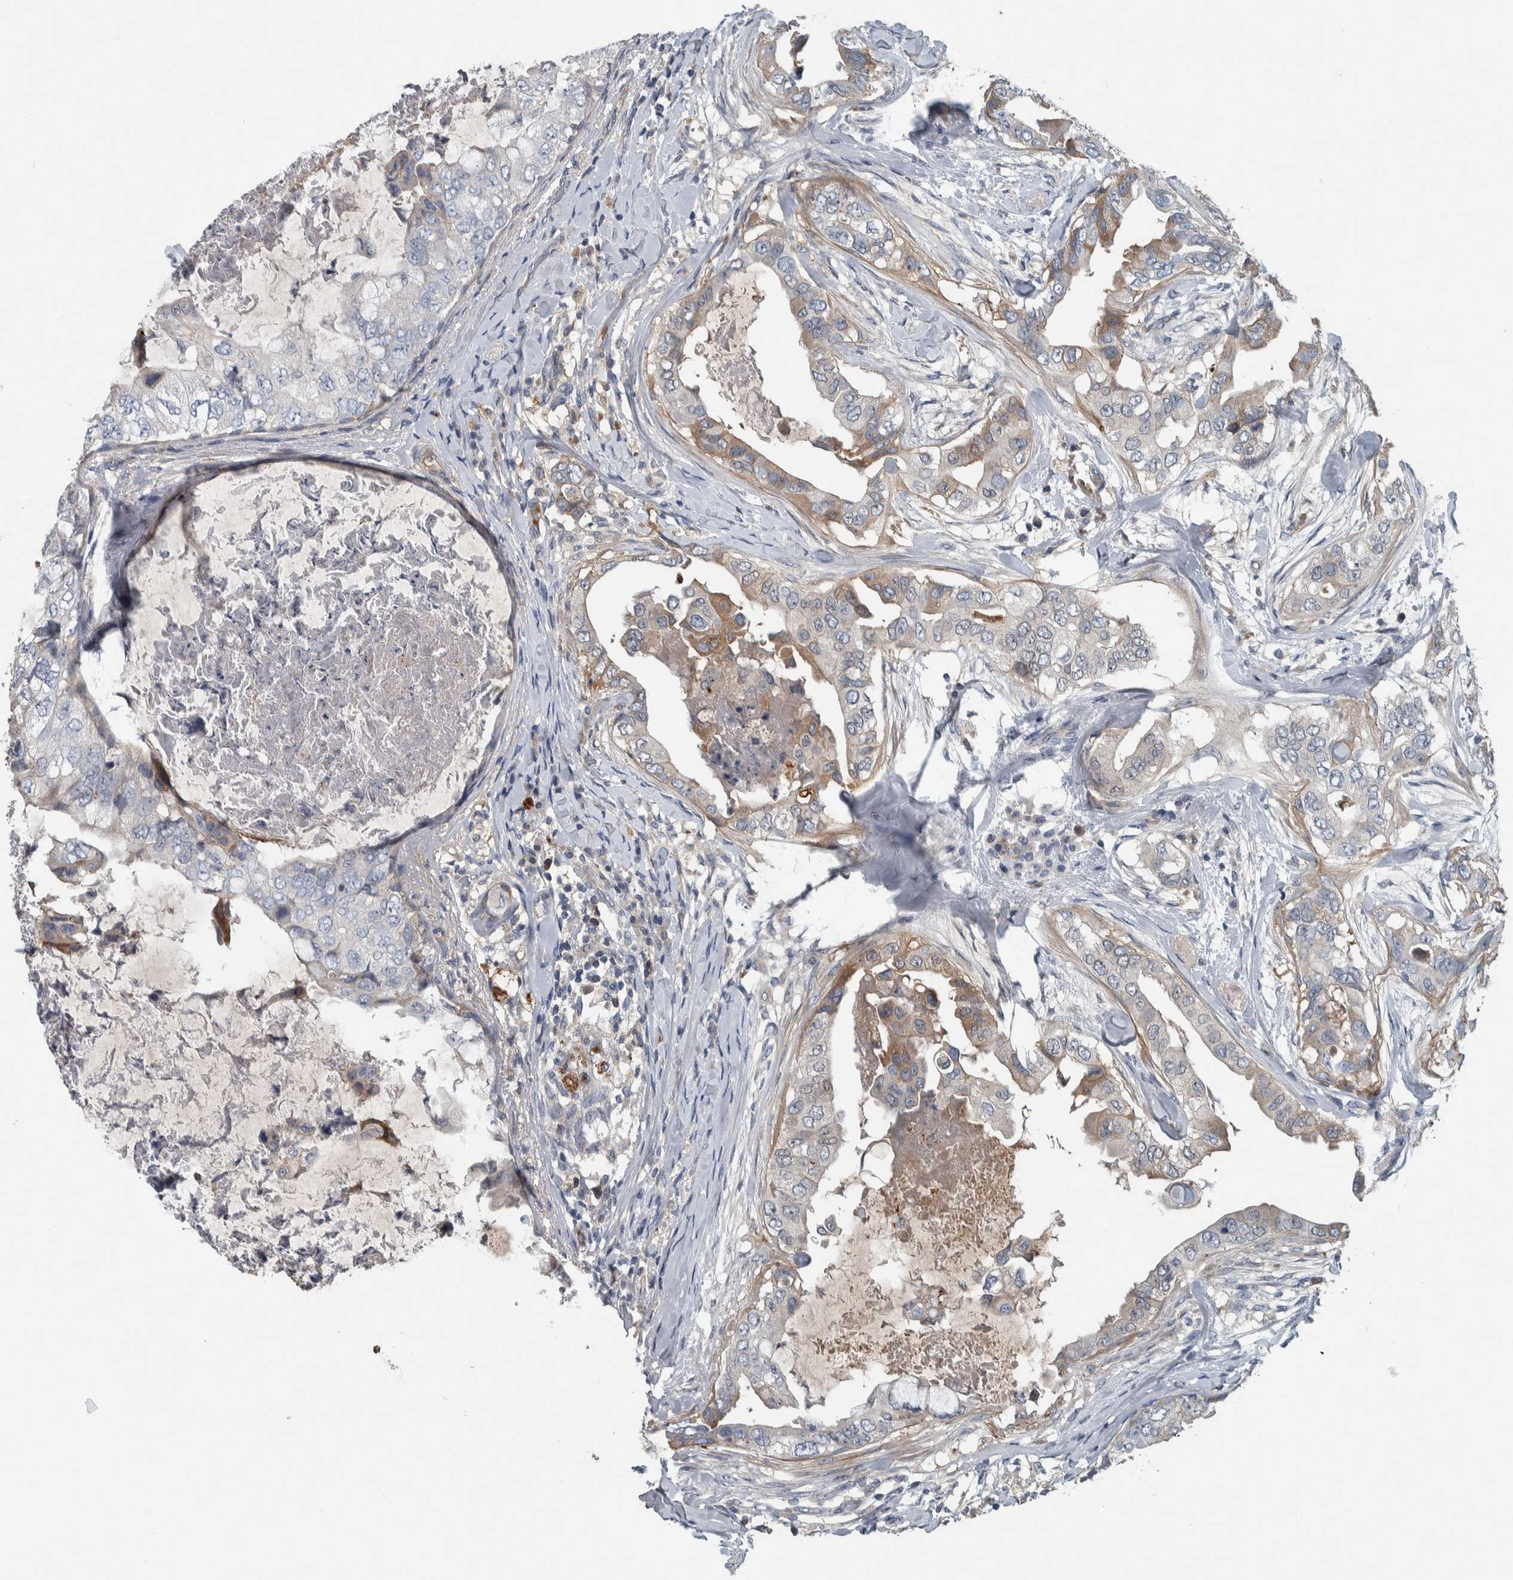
{"staining": {"intensity": "weak", "quantity": "<25%", "location": "cytoplasmic/membranous"}, "tissue": "breast cancer", "cell_type": "Tumor cells", "image_type": "cancer", "snomed": [{"axis": "morphology", "description": "Duct carcinoma"}, {"axis": "topography", "description": "Breast"}], "caption": "Immunohistochemistry photomicrograph of neoplastic tissue: invasive ductal carcinoma (breast) stained with DAB (3,3'-diaminobenzidine) displays no significant protein positivity in tumor cells.", "gene": "SERPINC1", "patient": {"sex": "female", "age": 40}}